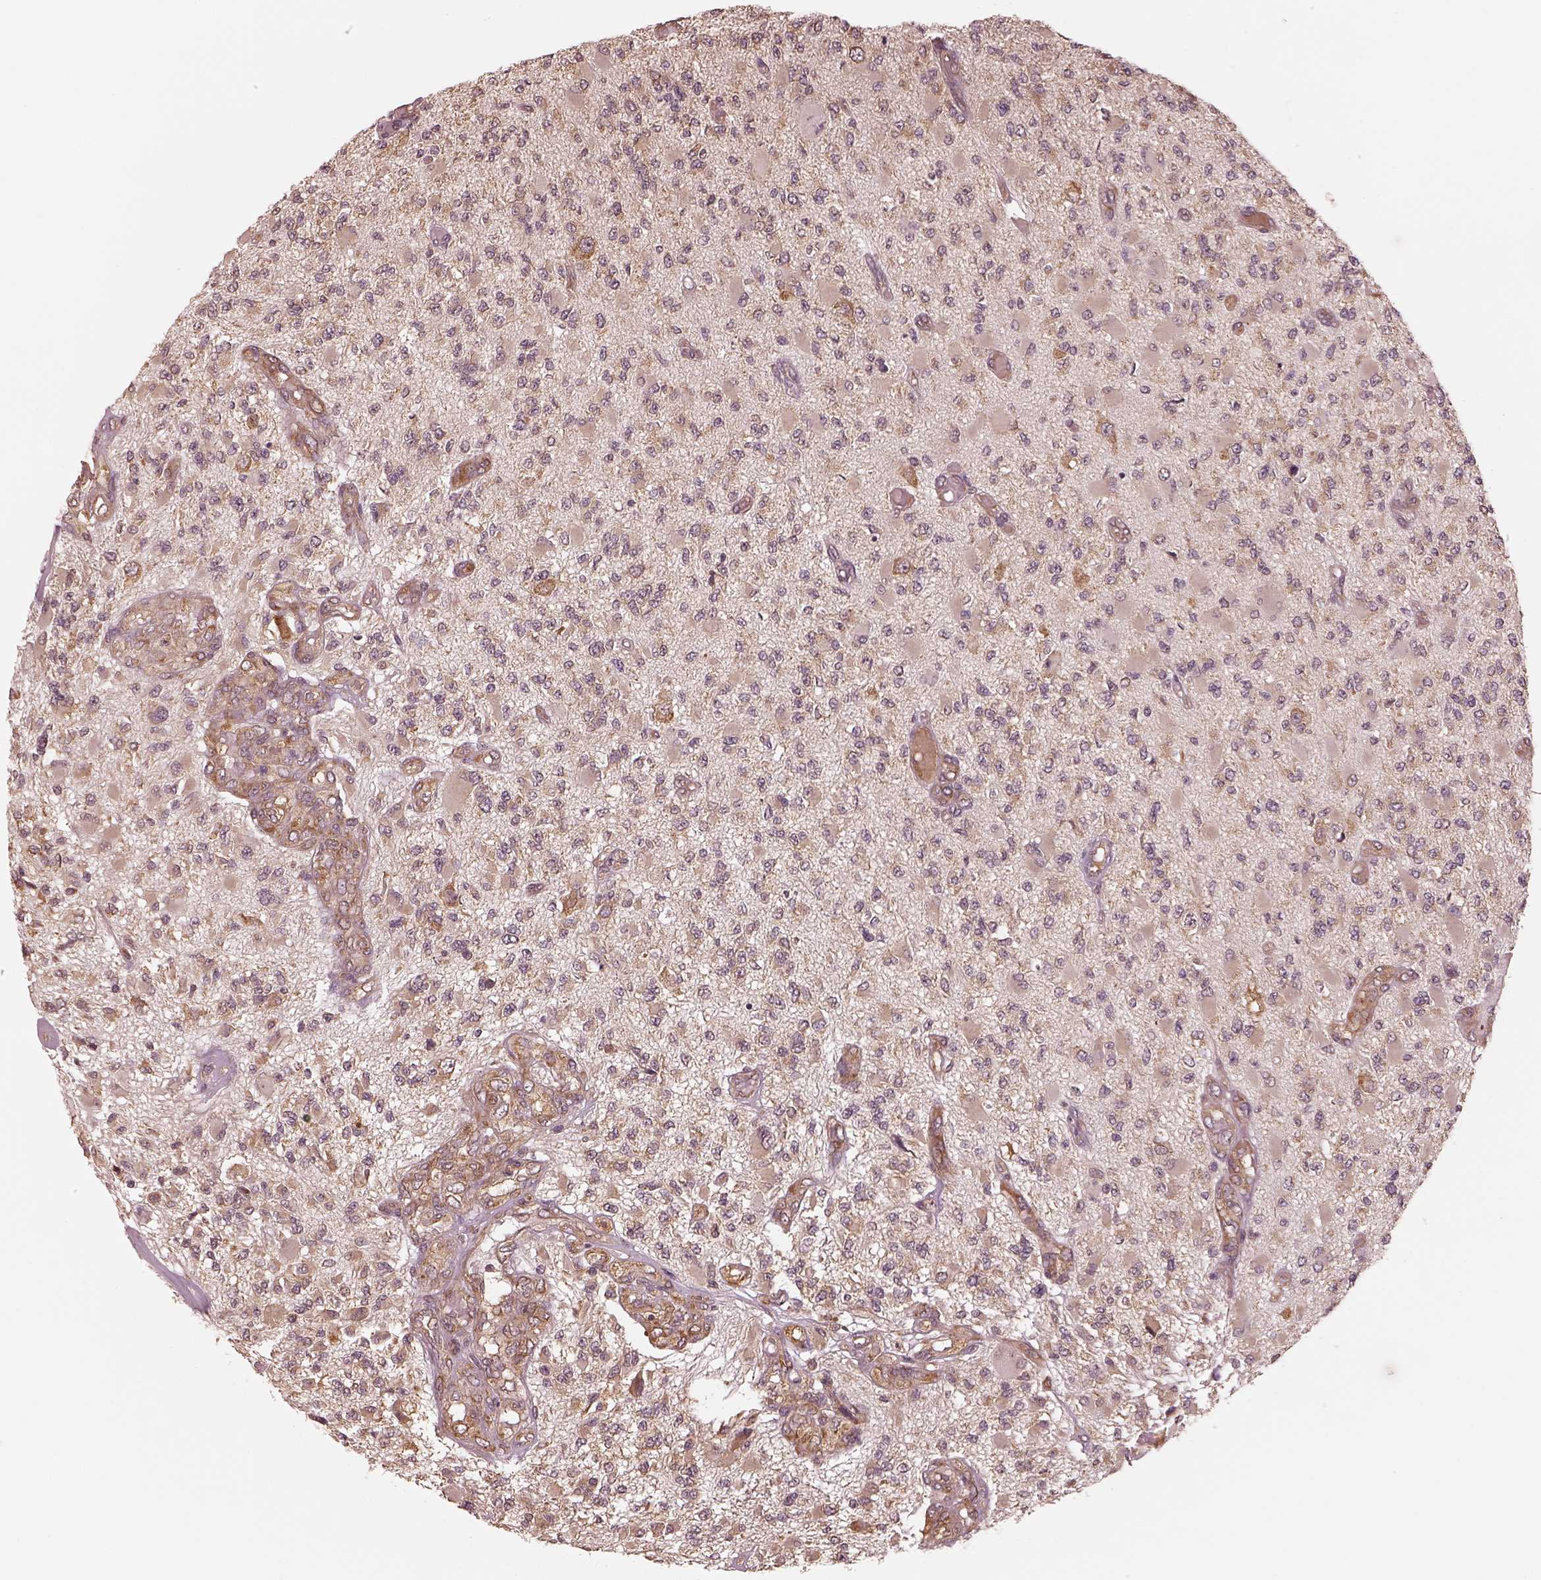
{"staining": {"intensity": "weak", "quantity": ">75%", "location": "cytoplasmic/membranous"}, "tissue": "glioma", "cell_type": "Tumor cells", "image_type": "cancer", "snomed": [{"axis": "morphology", "description": "Glioma, malignant, High grade"}, {"axis": "topography", "description": "Brain"}], "caption": "High-grade glioma (malignant) stained with DAB (3,3'-diaminobenzidine) immunohistochemistry (IHC) demonstrates low levels of weak cytoplasmic/membranous positivity in about >75% of tumor cells. The protein of interest is stained brown, and the nuclei are stained in blue (DAB IHC with brightfield microscopy, high magnification).", "gene": "RPS5", "patient": {"sex": "female", "age": 63}}